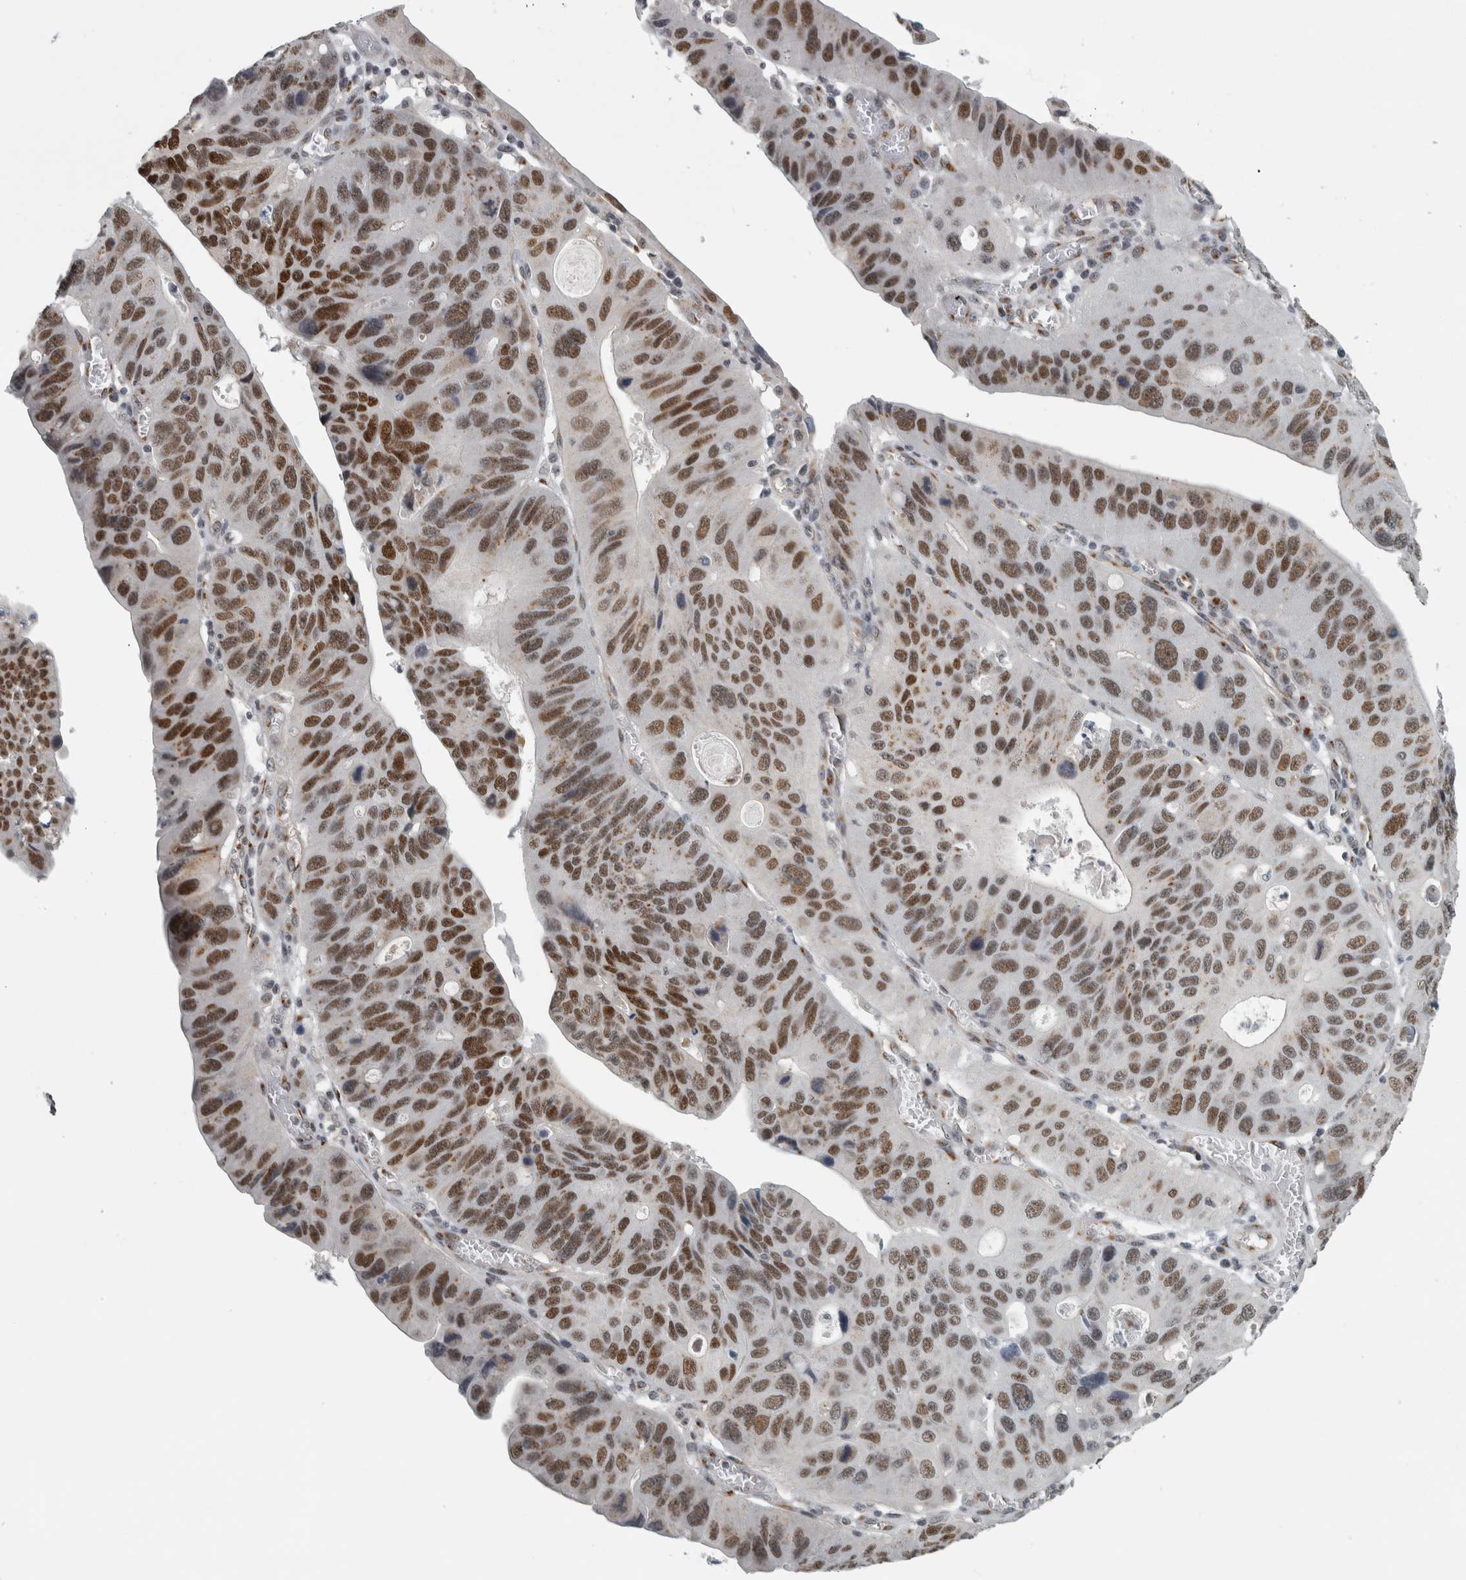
{"staining": {"intensity": "moderate", "quantity": ">75%", "location": "cytoplasmic/membranous,nuclear"}, "tissue": "stomach cancer", "cell_type": "Tumor cells", "image_type": "cancer", "snomed": [{"axis": "morphology", "description": "Adenocarcinoma, NOS"}, {"axis": "topography", "description": "Stomach"}], "caption": "The histopathology image displays a brown stain indicating the presence of a protein in the cytoplasmic/membranous and nuclear of tumor cells in stomach cancer.", "gene": "ZMYND8", "patient": {"sex": "male", "age": 59}}